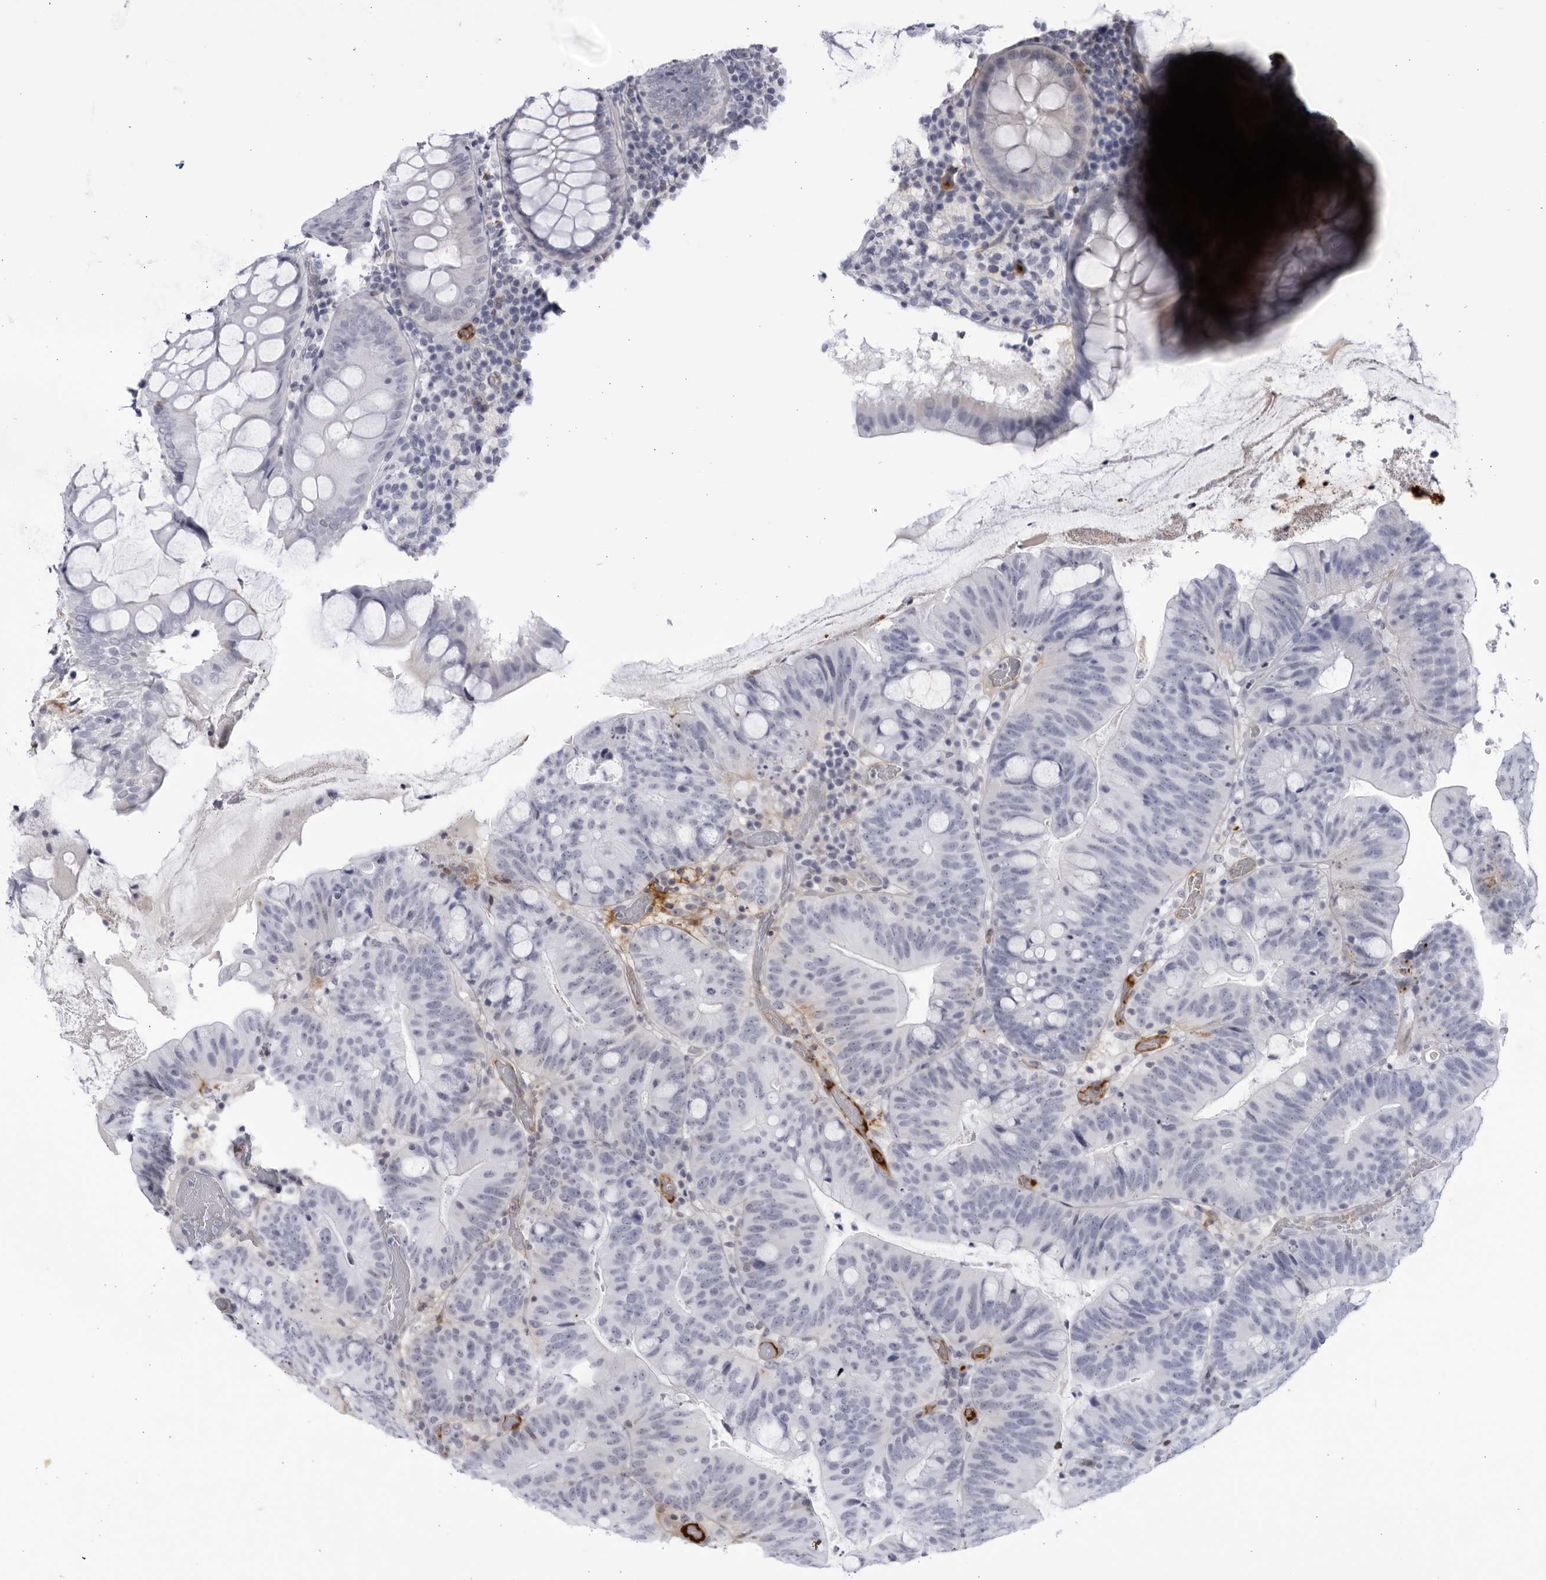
{"staining": {"intensity": "weak", "quantity": "<25%", "location": "cytoplasmic/membranous"}, "tissue": "colorectal cancer", "cell_type": "Tumor cells", "image_type": "cancer", "snomed": [{"axis": "morphology", "description": "Adenocarcinoma, NOS"}, {"axis": "topography", "description": "Colon"}], "caption": "Immunohistochemistry (IHC) of human colorectal cancer (adenocarcinoma) reveals no expression in tumor cells. (DAB (3,3'-diaminobenzidine) immunohistochemistry, high magnification).", "gene": "CNBD1", "patient": {"sex": "female", "age": 66}}